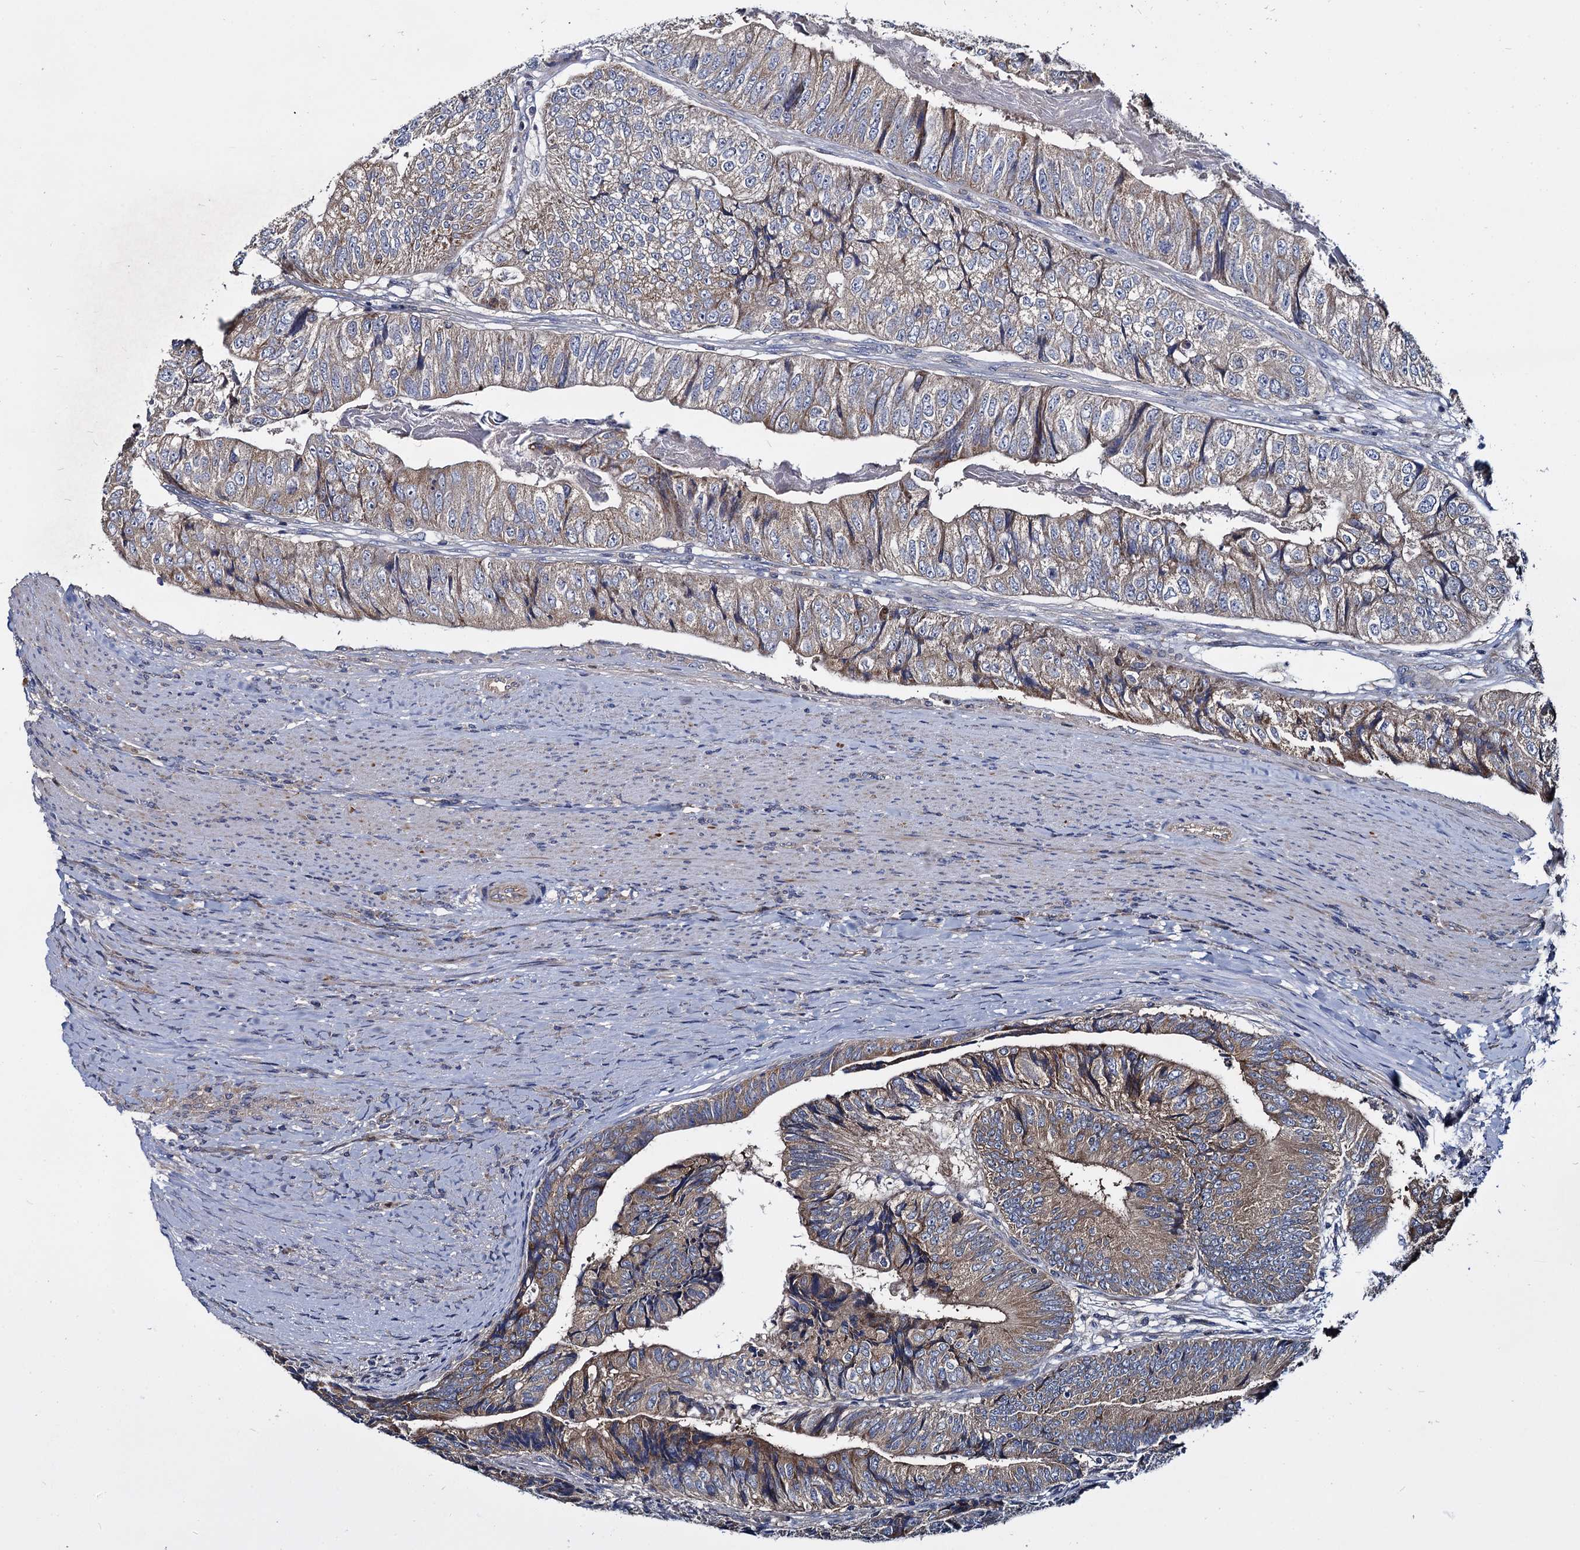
{"staining": {"intensity": "moderate", "quantity": "25%-75%", "location": "cytoplasmic/membranous"}, "tissue": "colorectal cancer", "cell_type": "Tumor cells", "image_type": "cancer", "snomed": [{"axis": "morphology", "description": "Adenocarcinoma, NOS"}, {"axis": "topography", "description": "Colon"}], "caption": "Human colorectal cancer stained with a protein marker reveals moderate staining in tumor cells.", "gene": "CEP192", "patient": {"sex": "female", "age": 67}}